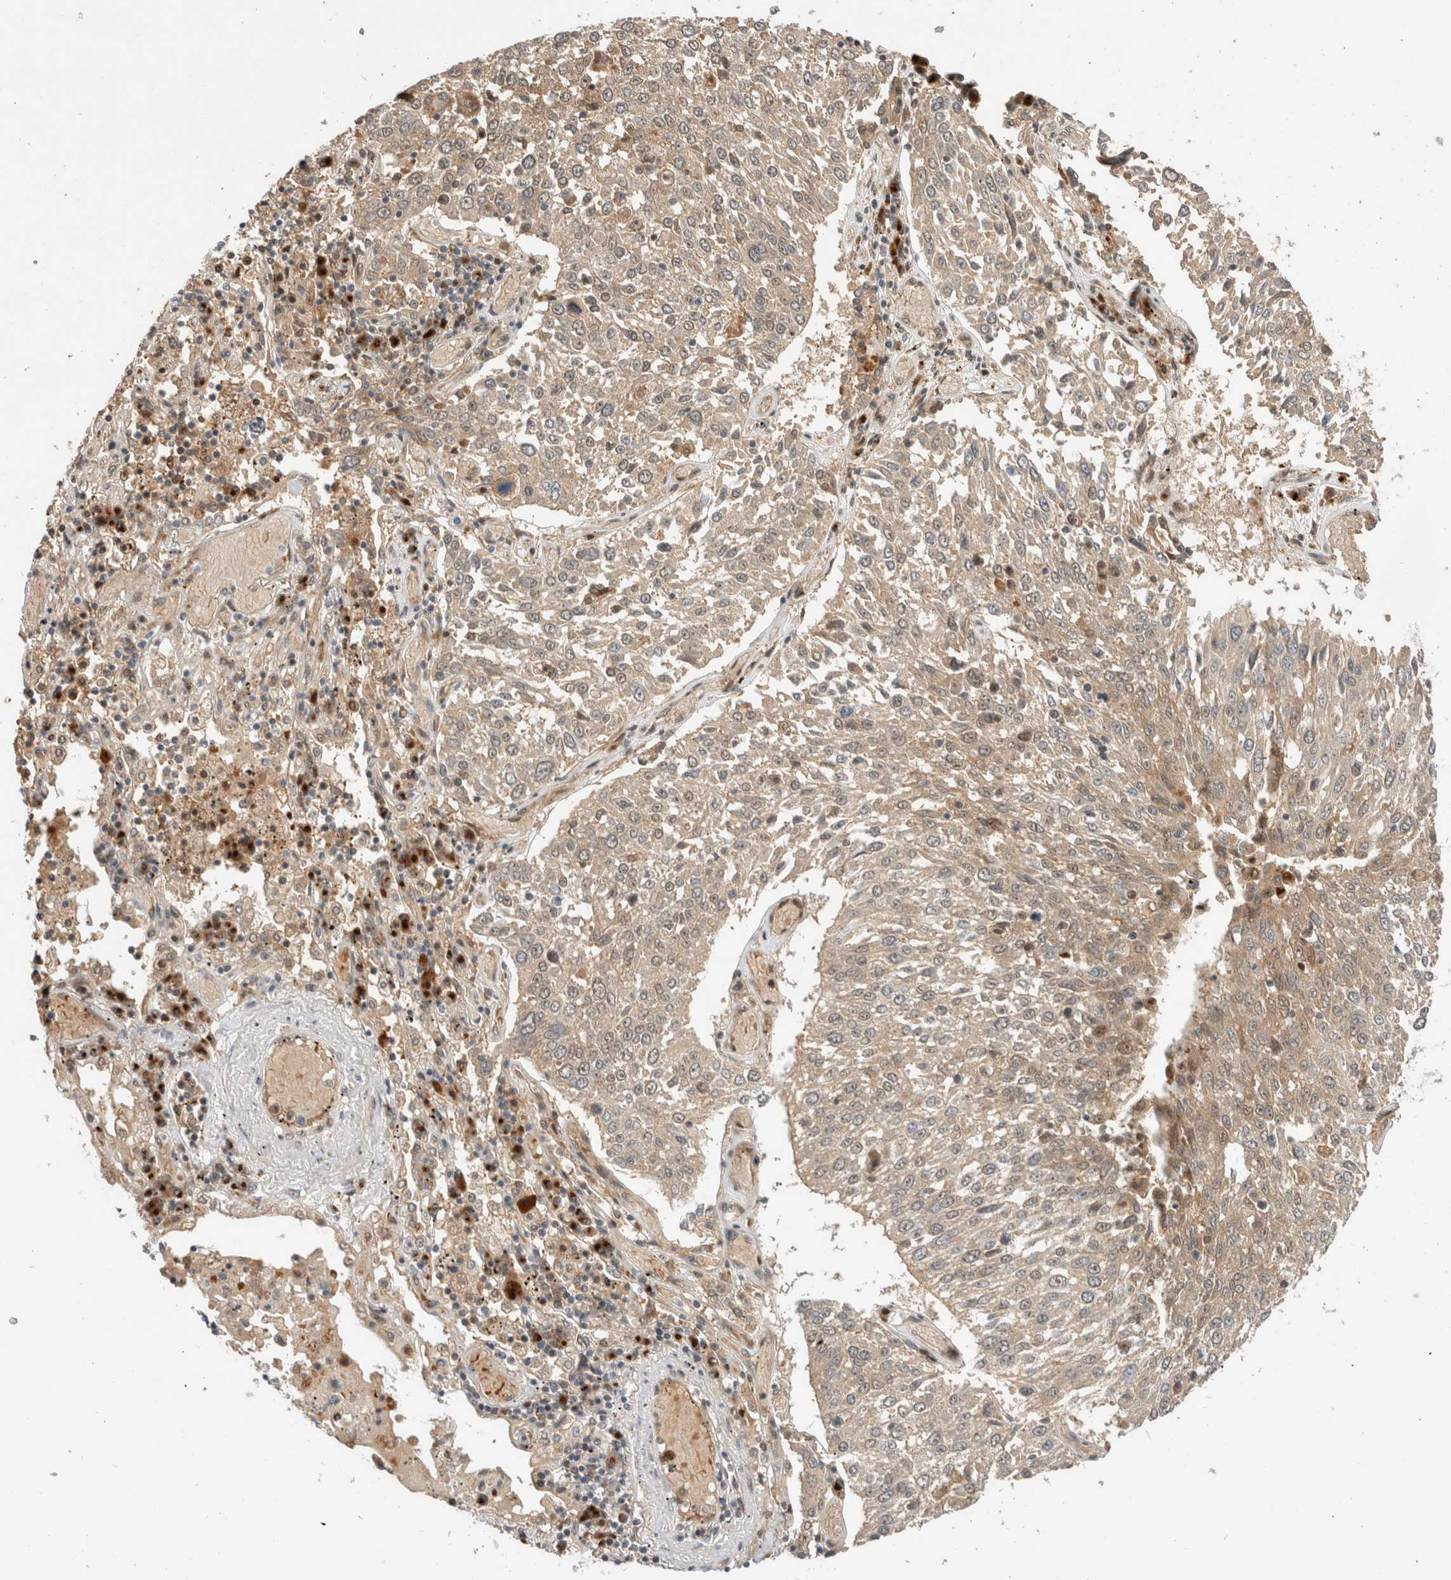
{"staining": {"intensity": "weak", "quantity": ">75%", "location": "cytoplasmic/membranous"}, "tissue": "lung cancer", "cell_type": "Tumor cells", "image_type": "cancer", "snomed": [{"axis": "morphology", "description": "Squamous cell carcinoma, NOS"}, {"axis": "topography", "description": "Lung"}], "caption": "Immunohistochemical staining of lung squamous cell carcinoma exhibits weak cytoplasmic/membranous protein staining in about >75% of tumor cells.", "gene": "OTUD6B", "patient": {"sex": "male", "age": 65}}